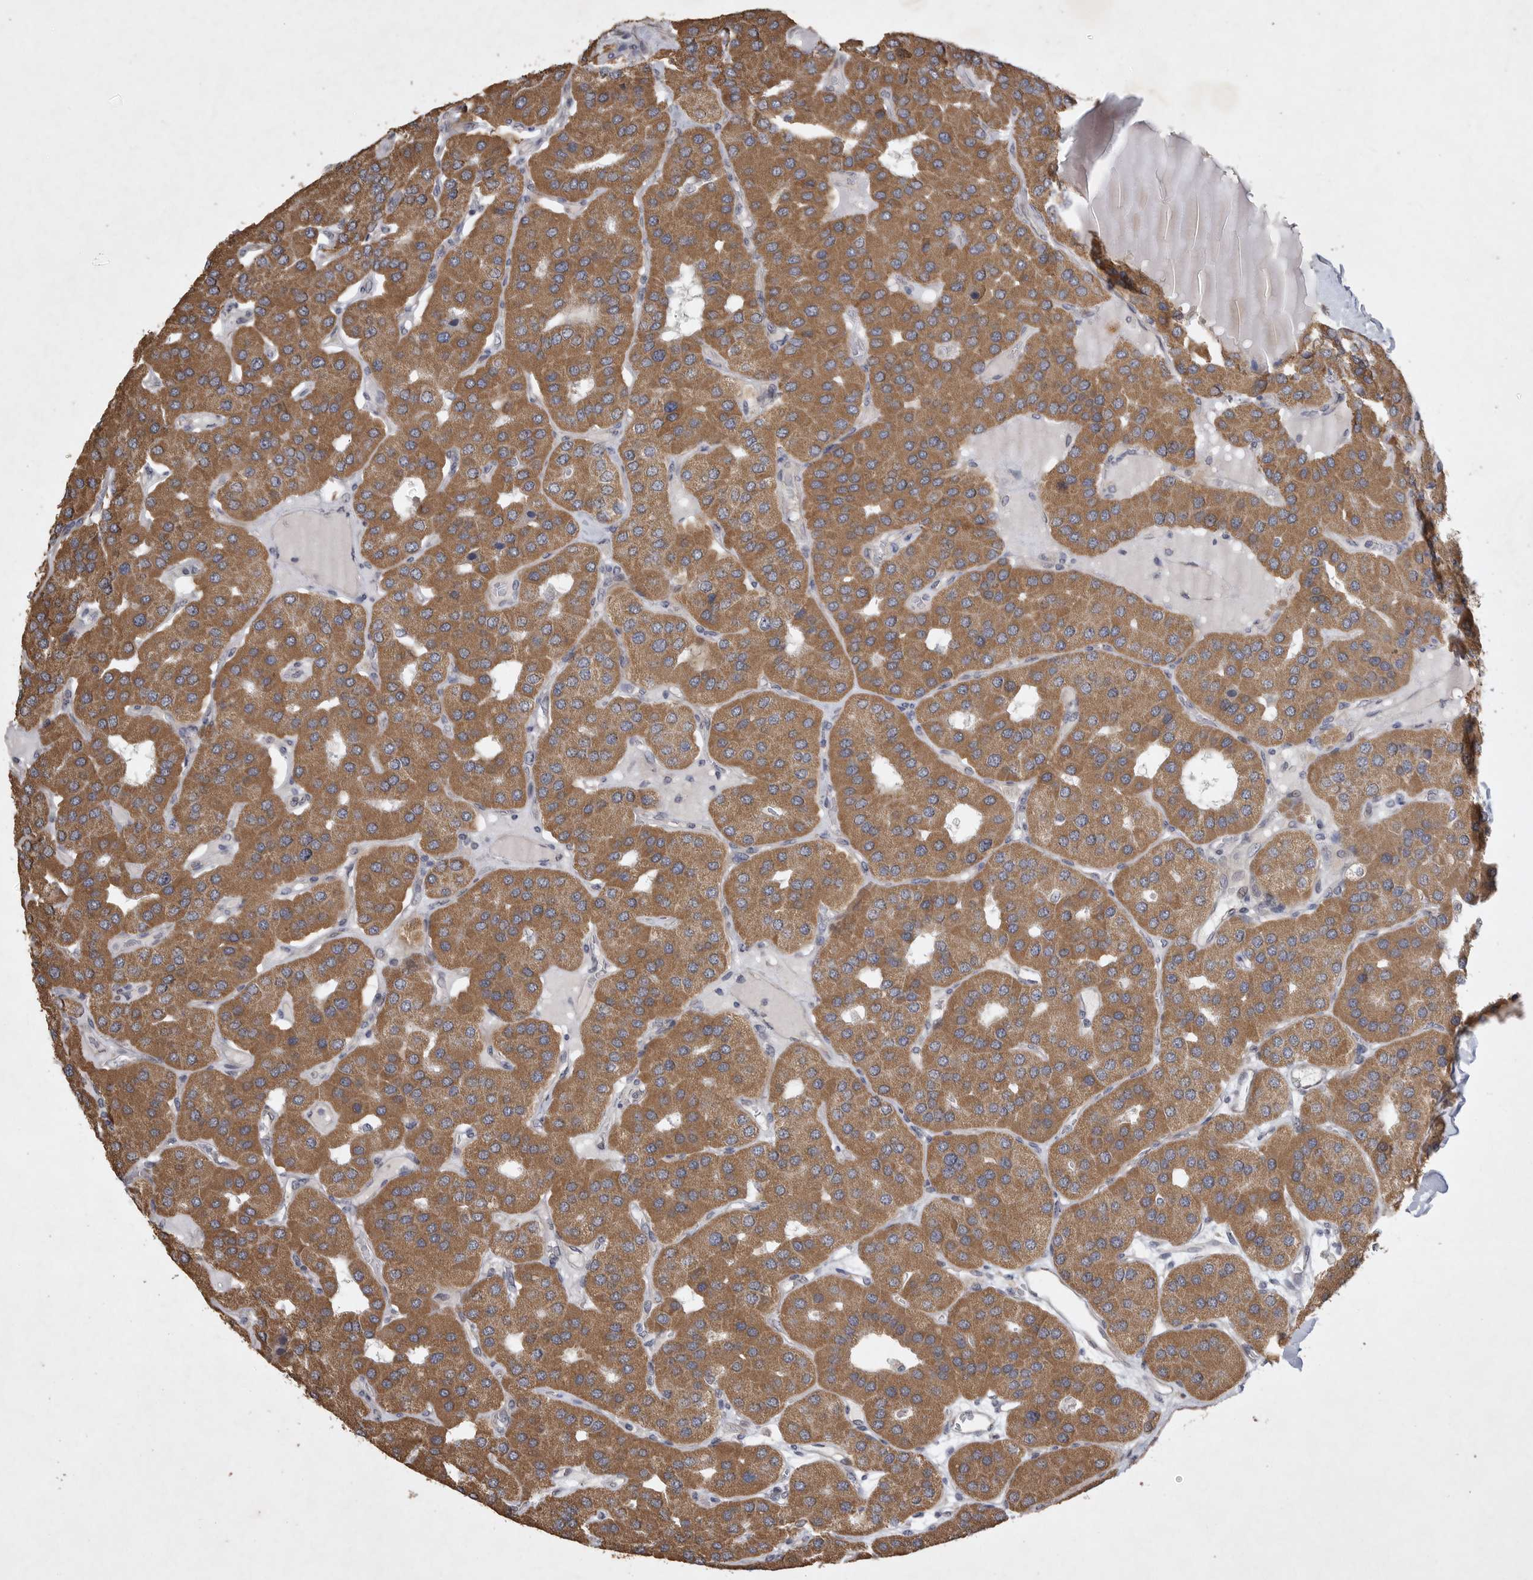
{"staining": {"intensity": "strong", "quantity": ">75%", "location": "cytoplasmic/membranous"}, "tissue": "parathyroid gland", "cell_type": "Glandular cells", "image_type": "normal", "snomed": [{"axis": "morphology", "description": "Normal tissue, NOS"}, {"axis": "morphology", "description": "Adenoma, NOS"}, {"axis": "topography", "description": "Parathyroid gland"}], "caption": "The image demonstrates immunohistochemical staining of unremarkable parathyroid gland. There is strong cytoplasmic/membranous staining is present in approximately >75% of glandular cells. The staining is performed using DAB (3,3'-diaminobenzidine) brown chromogen to label protein expression. The nuclei are counter-stained blue using hematoxylin.", "gene": "EDEM3", "patient": {"sex": "female", "age": 86}}